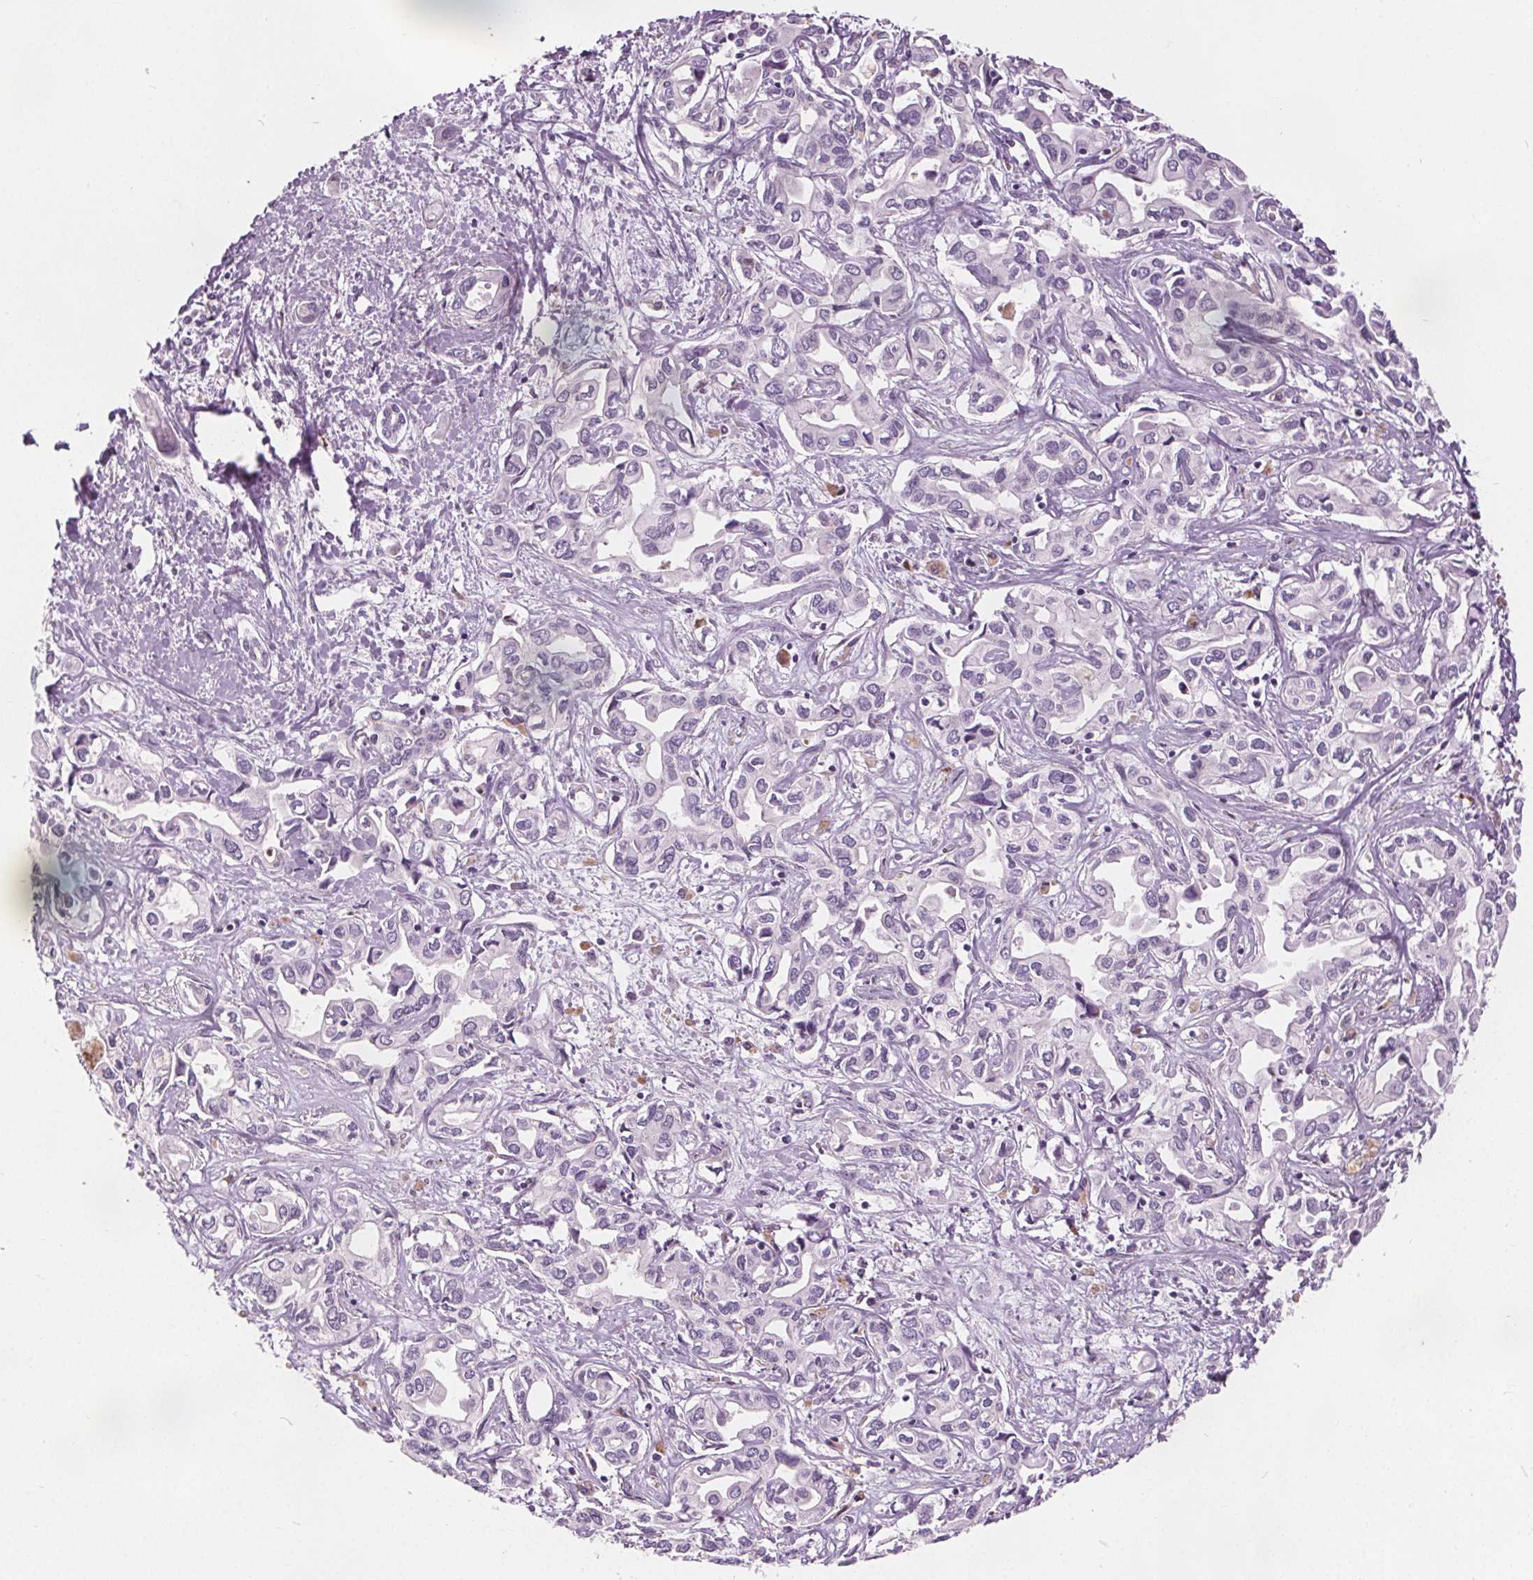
{"staining": {"intensity": "negative", "quantity": "none", "location": "none"}, "tissue": "liver cancer", "cell_type": "Tumor cells", "image_type": "cancer", "snomed": [{"axis": "morphology", "description": "Cholangiocarcinoma"}, {"axis": "topography", "description": "Liver"}], "caption": "Immunohistochemical staining of liver cancer (cholangiocarcinoma) reveals no significant positivity in tumor cells. The staining was performed using DAB to visualize the protein expression in brown, while the nuclei were stained in blue with hematoxylin (Magnification: 20x).", "gene": "ACOX2", "patient": {"sex": "female", "age": 64}}